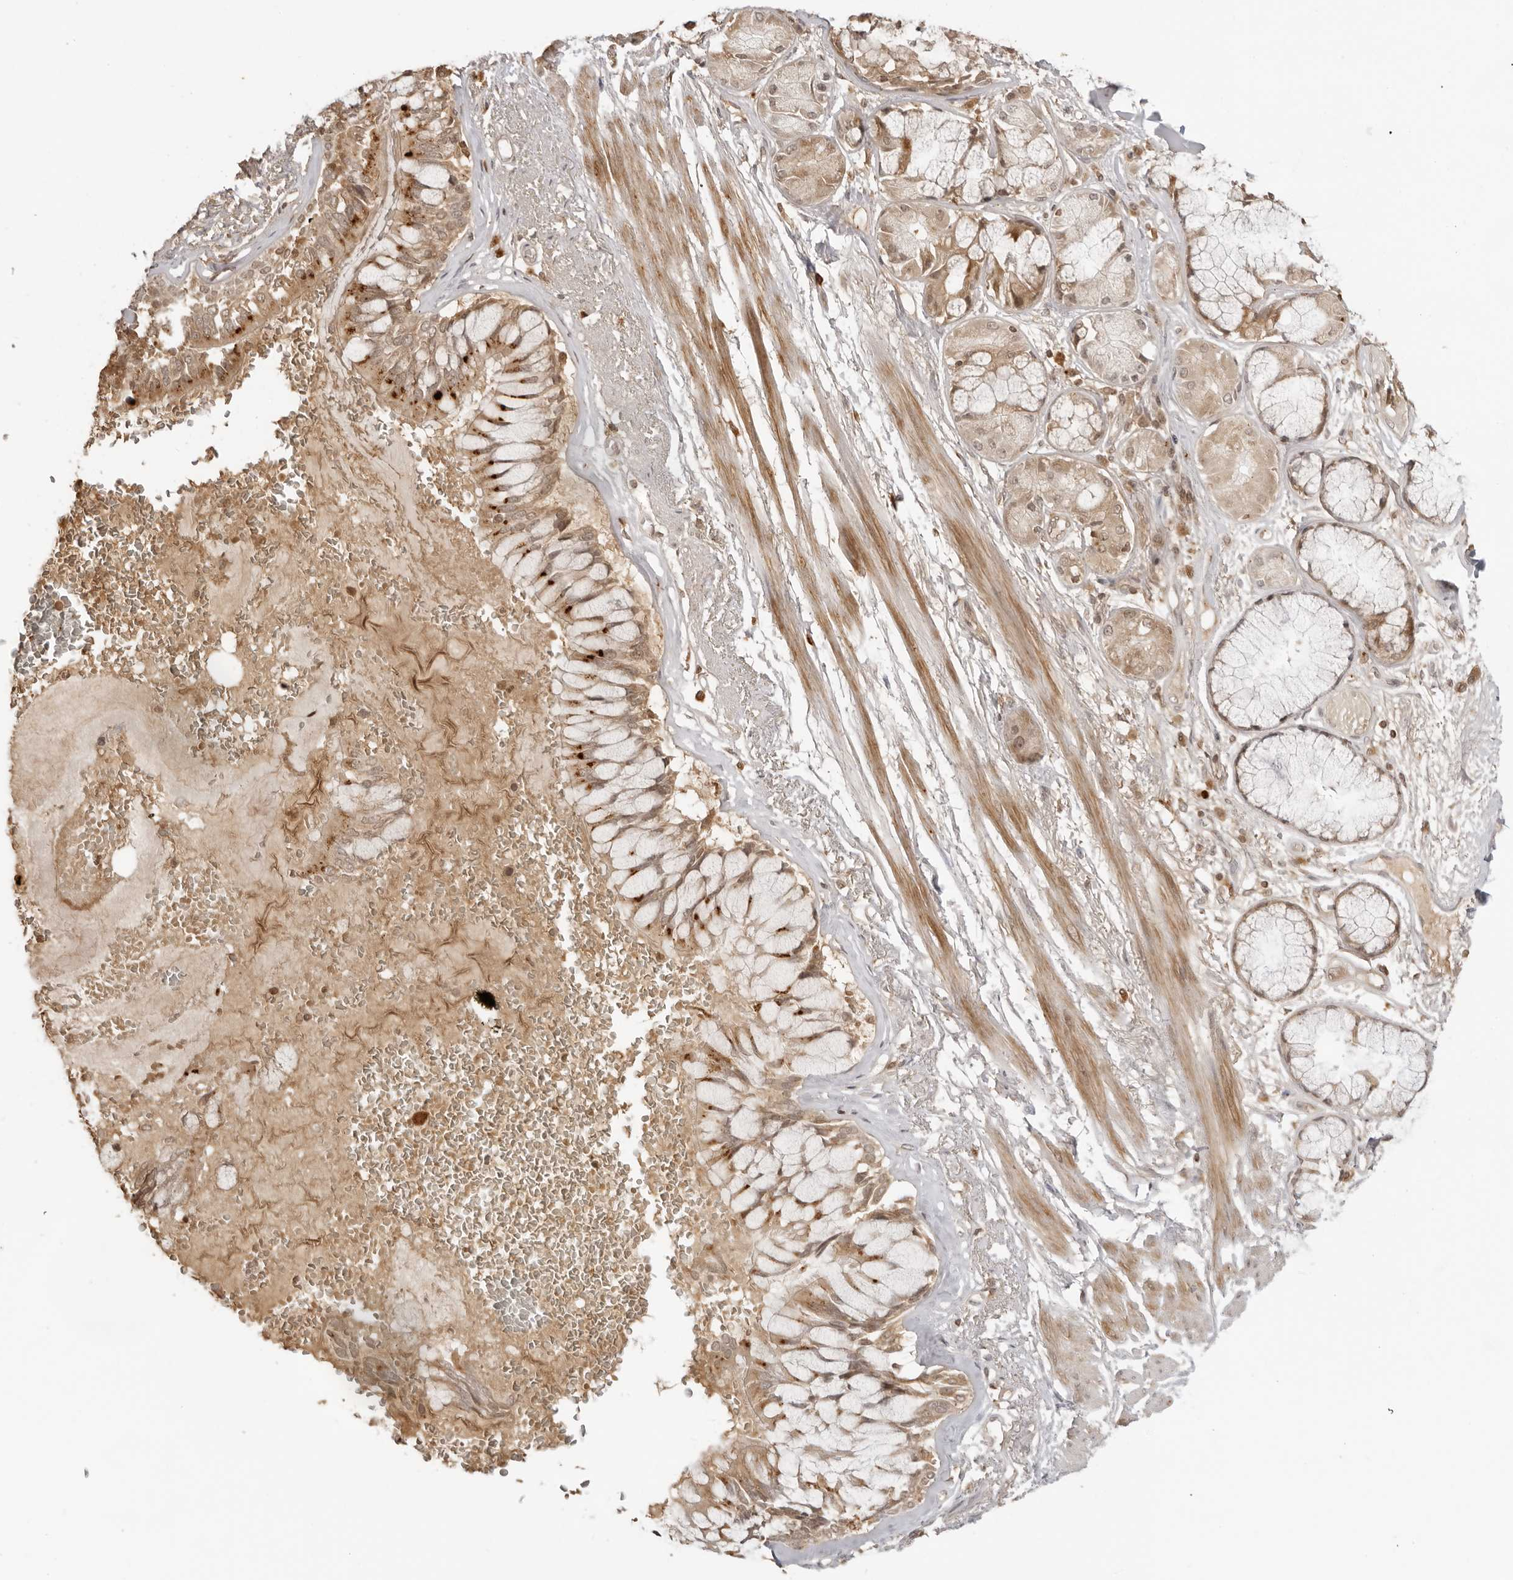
{"staining": {"intensity": "weak", "quantity": "25%-75%", "location": "cytoplasmic/membranous"}, "tissue": "adipose tissue", "cell_type": "Adipocytes", "image_type": "normal", "snomed": [{"axis": "morphology", "description": "Normal tissue, NOS"}, {"axis": "topography", "description": "Bronchus"}], "caption": "Protein staining of normal adipose tissue shows weak cytoplasmic/membranous positivity in about 25%-75% of adipocytes.", "gene": "IKBKE", "patient": {"sex": "male", "age": 66}}